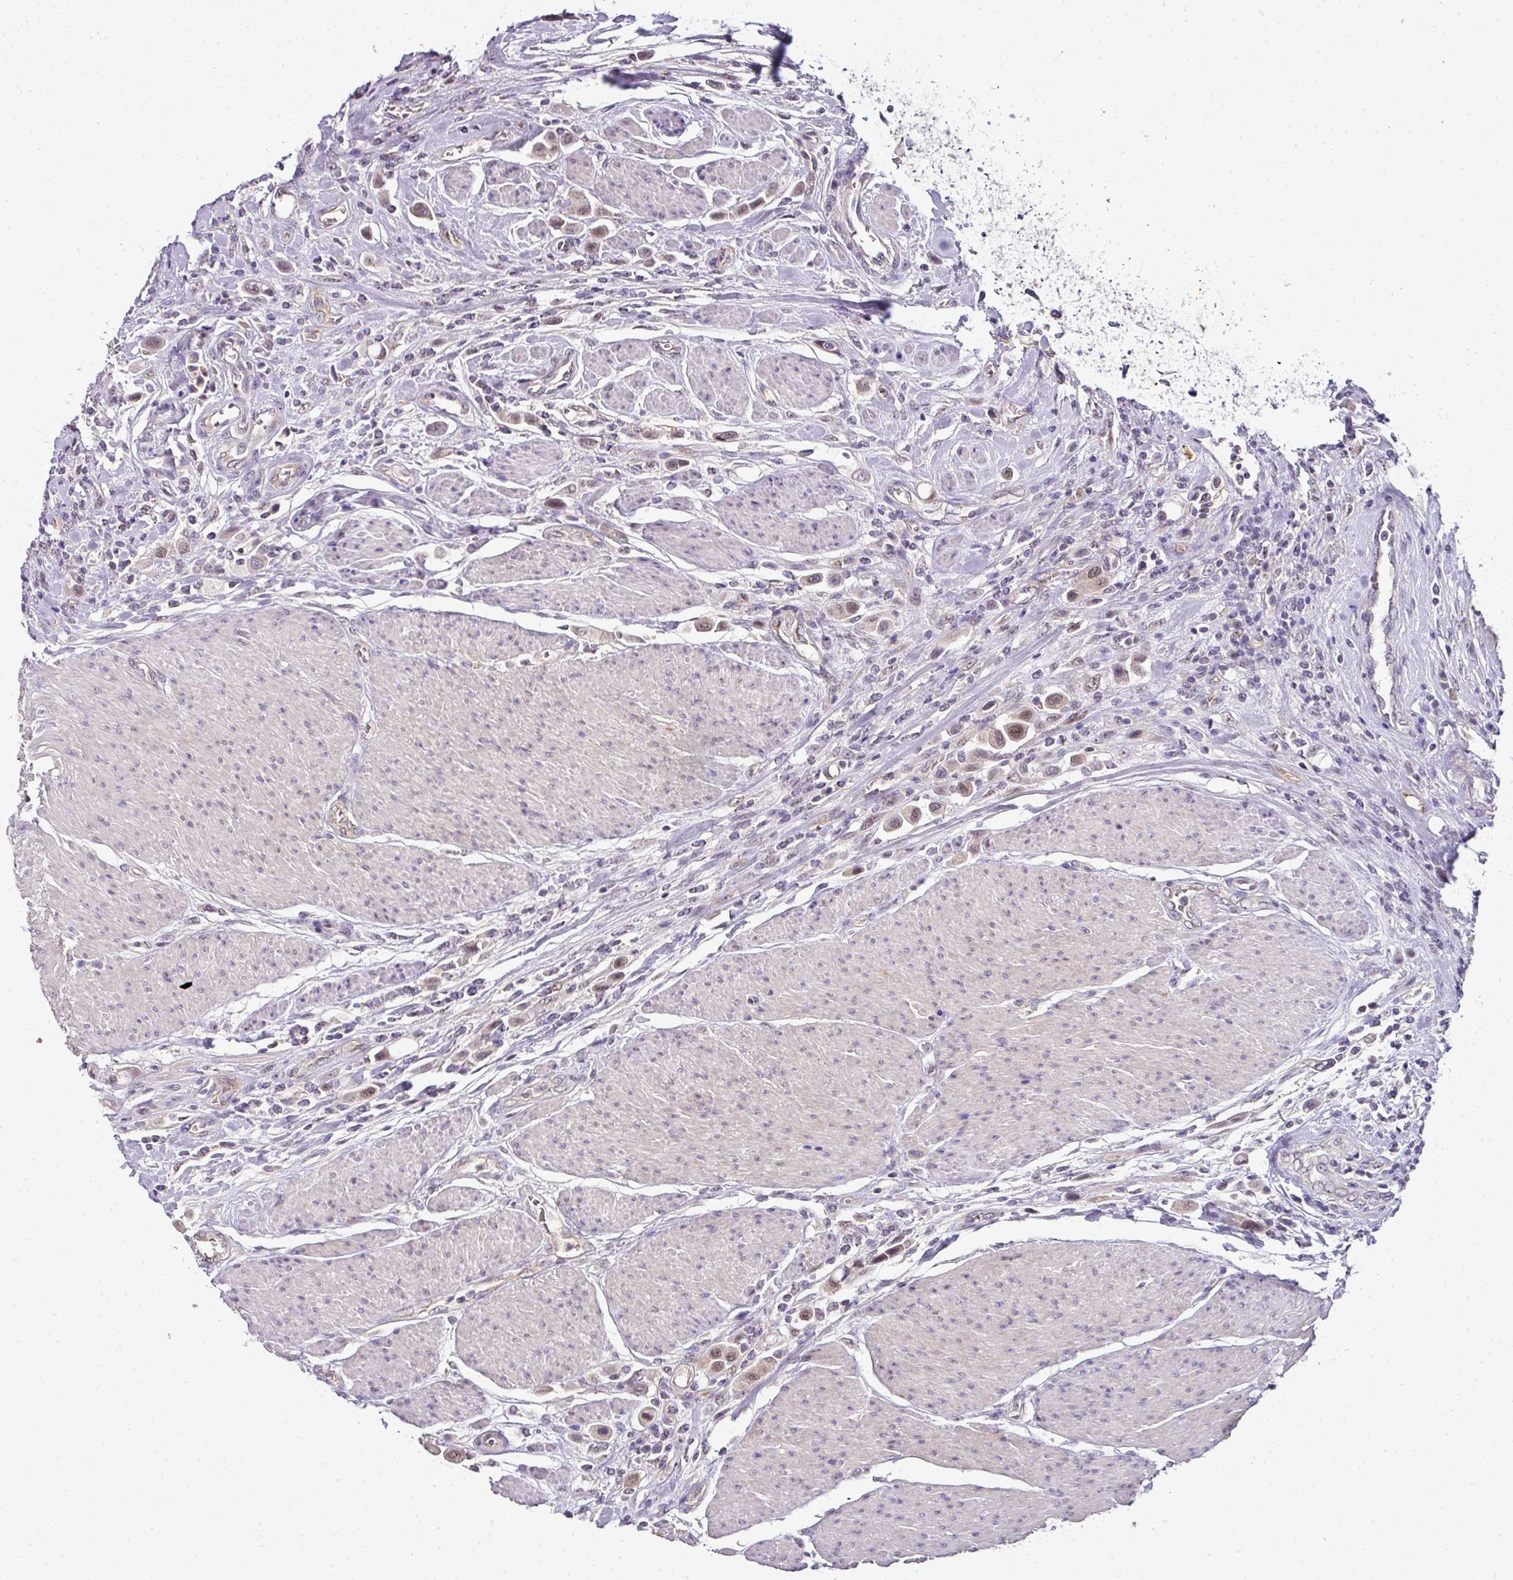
{"staining": {"intensity": "weak", "quantity": "25%-75%", "location": "nuclear"}, "tissue": "urothelial cancer", "cell_type": "Tumor cells", "image_type": "cancer", "snomed": [{"axis": "morphology", "description": "Urothelial carcinoma, High grade"}, {"axis": "topography", "description": "Urinary bladder"}], "caption": "Immunohistochemistry histopathology image of human high-grade urothelial carcinoma stained for a protein (brown), which exhibits low levels of weak nuclear expression in approximately 25%-75% of tumor cells.", "gene": "NAPSA", "patient": {"sex": "male", "age": 50}}